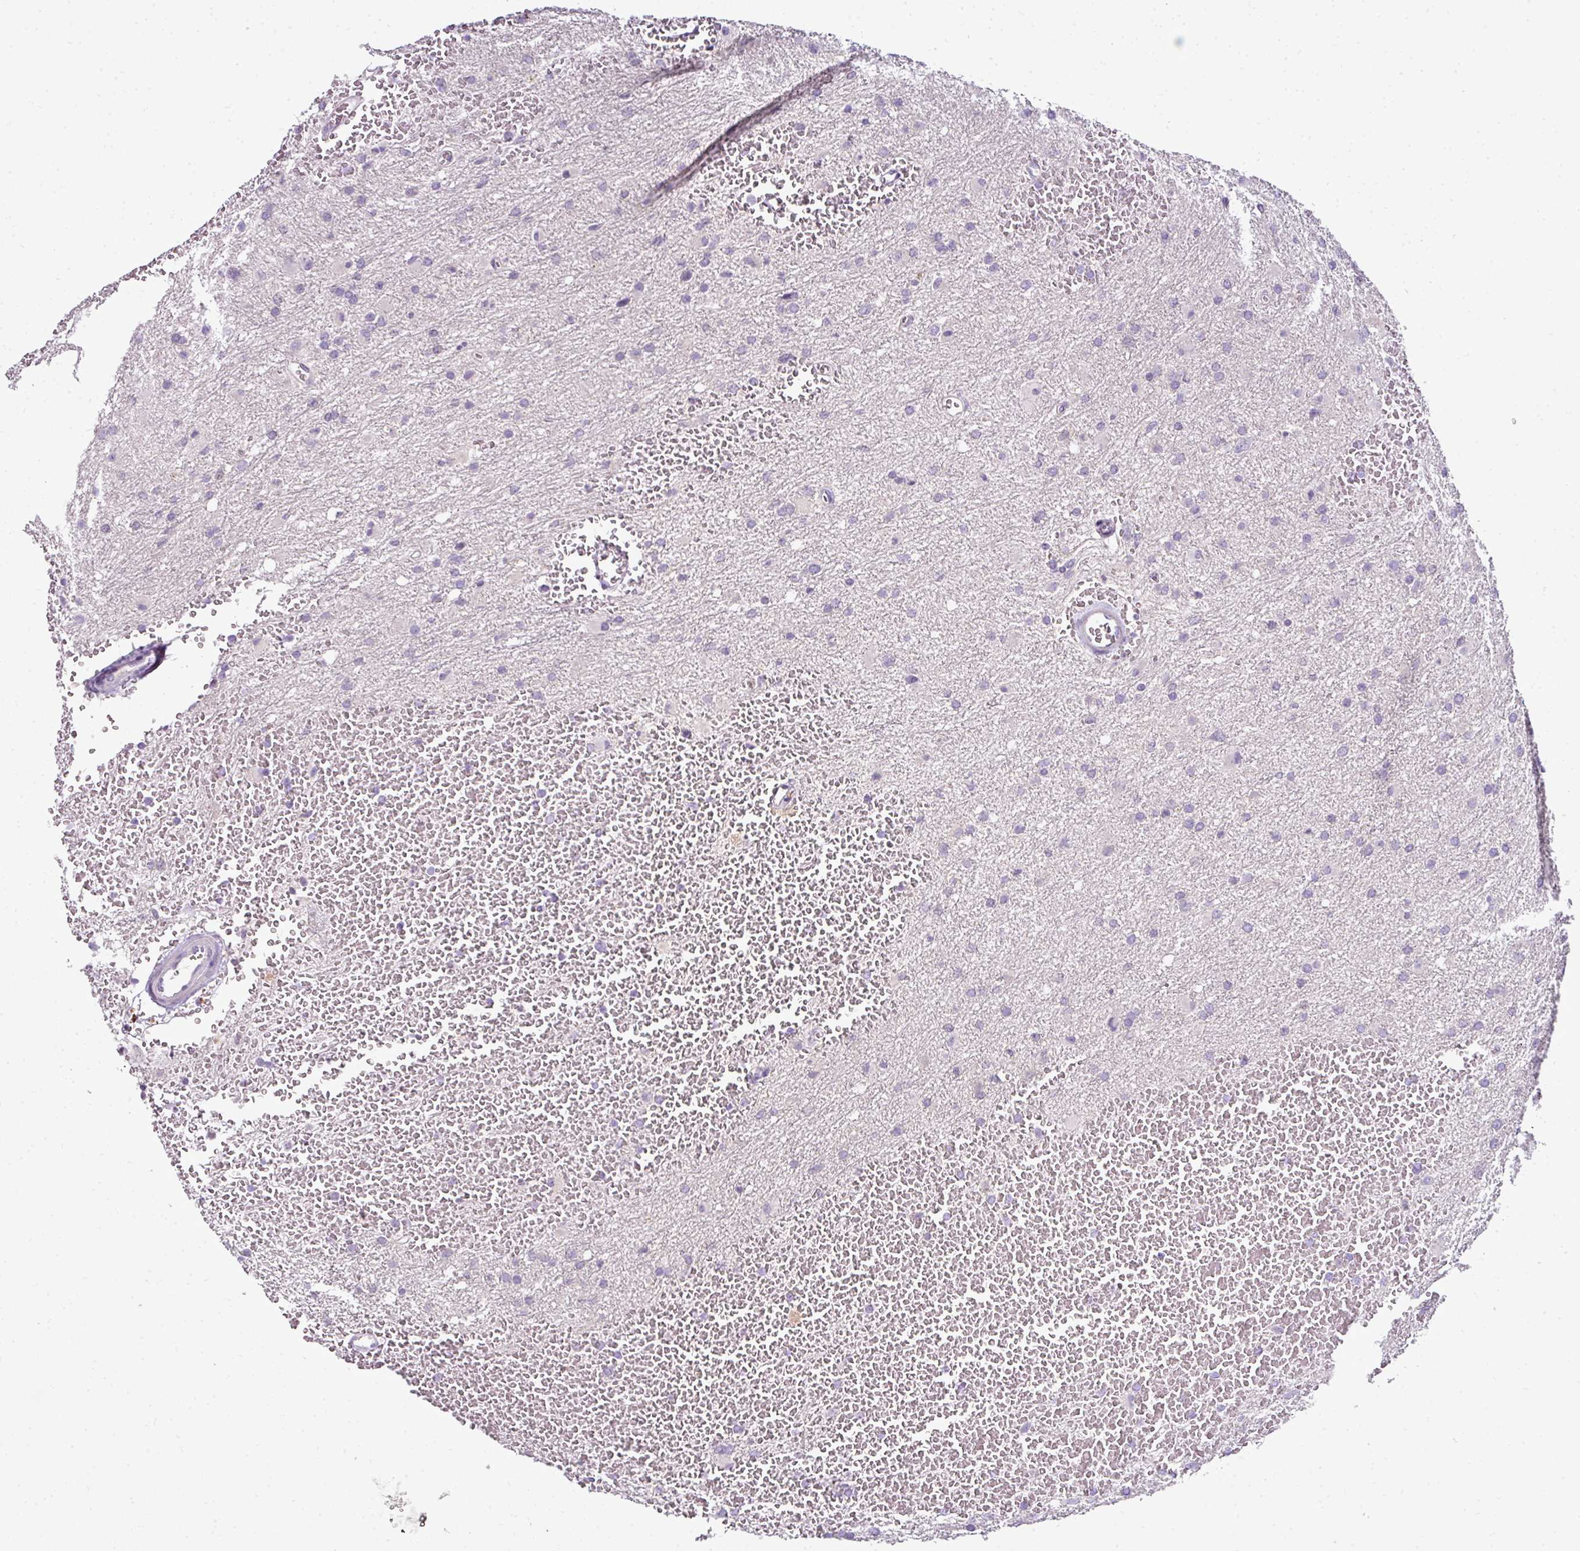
{"staining": {"intensity": "negative", "quantity": "none", "location": "none"}, "tissue": "glioma", "cell_type": "Tumor cells", "image_type": "cancer", "snomed": [{"axis": "morphology", "description": "Glioma, malignant, High grade"}, {"axis": "topography", "description": "Cerebral cortex"}], "caption": "A high-resolution micrograph shows IHC staining of malignant high-grade glioma, which exhibits no significant expression in tumor cells.", "gene": "TEX30", "patient": {"sex": "female", "age": 36}}